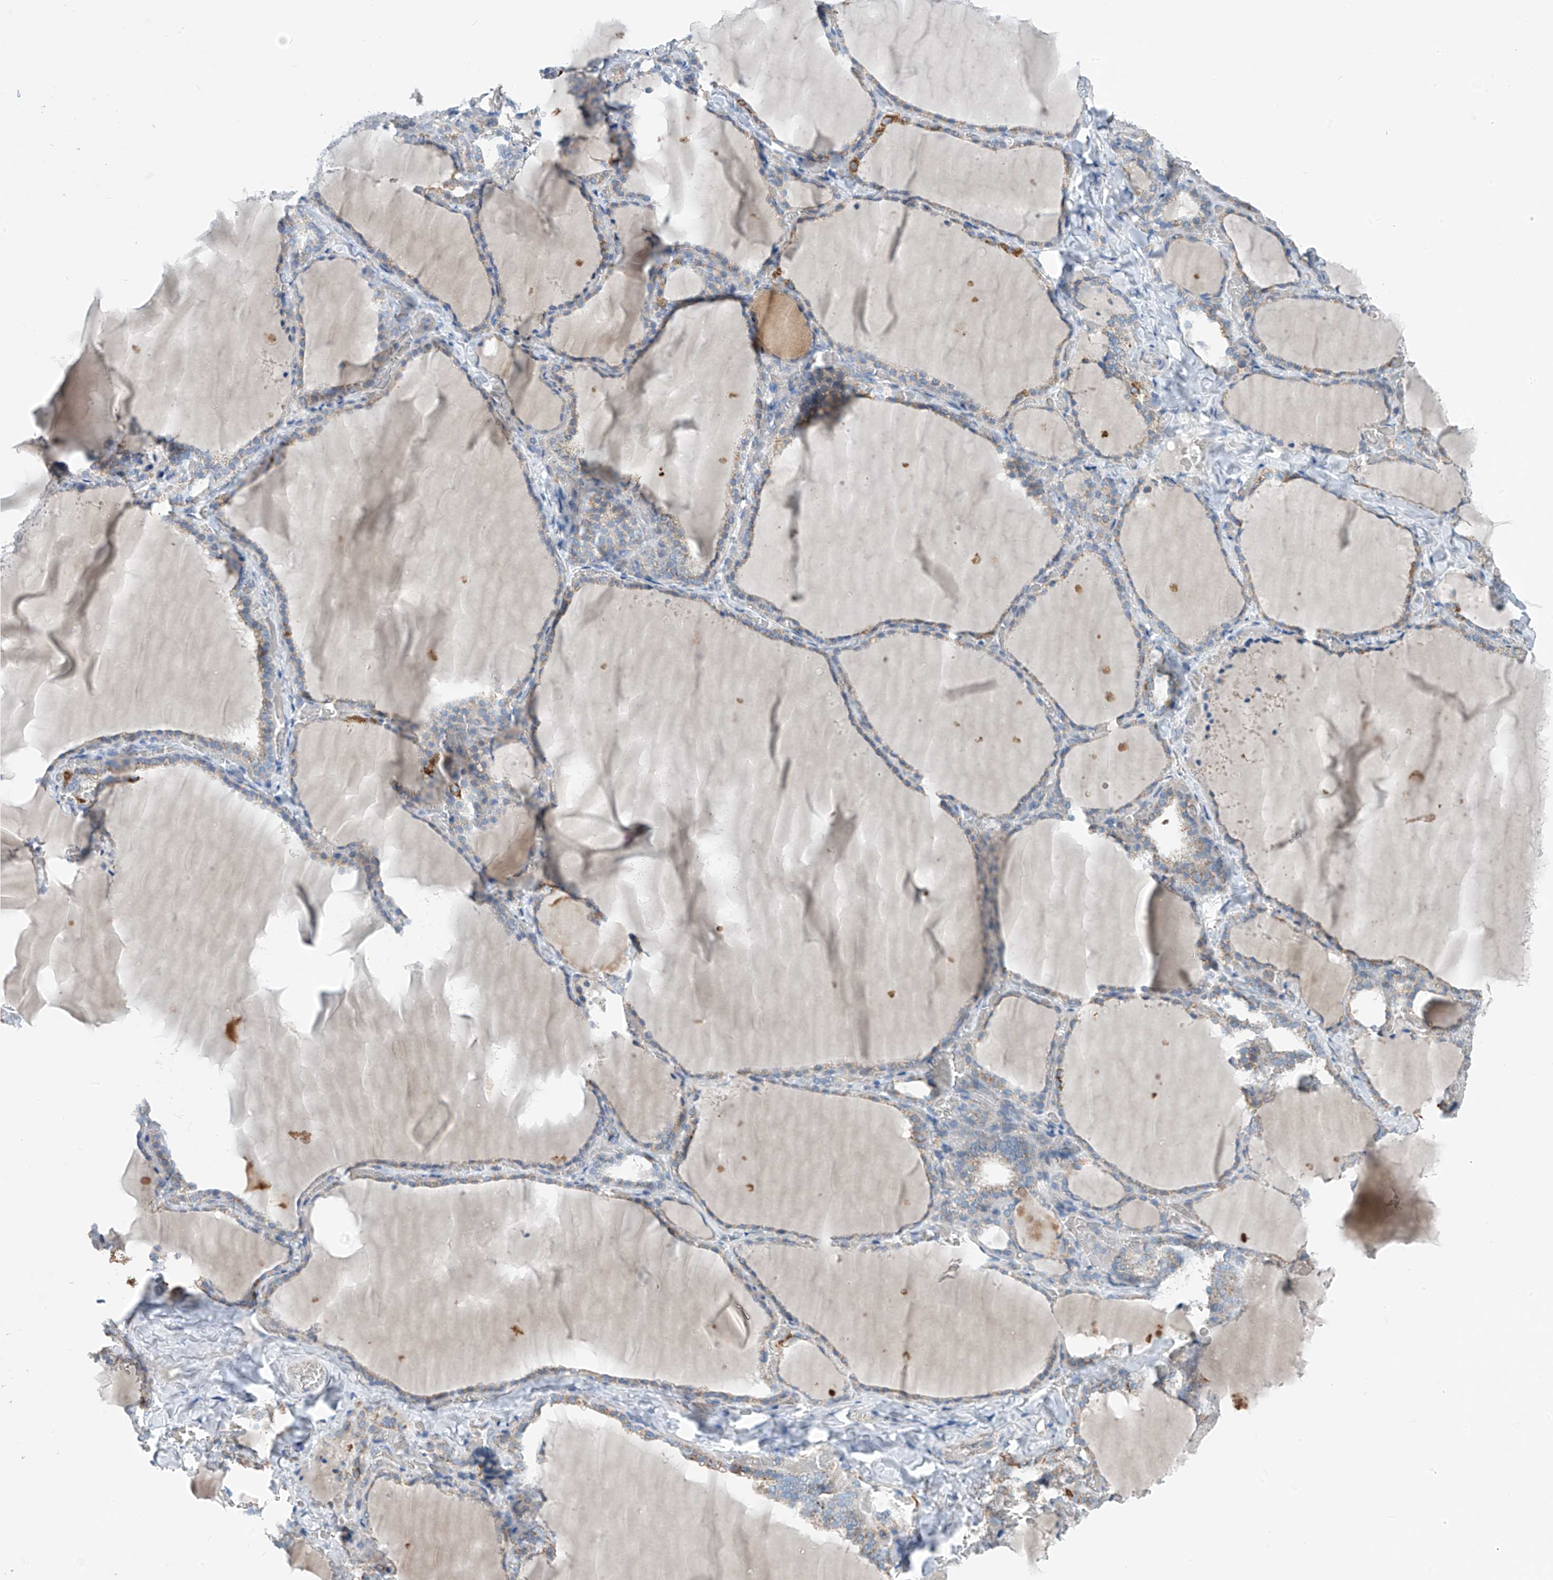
{"staining": {"intensity": "moderate", "quantity": "<25%", "location": "cytoplasmic/membranous"}, "tissue": "thyroid gland", "cell_type": "Glandular cells", "image_type": "normal", "snomed": [{"axis": "morphology", "description": "Normal tissue, NOS"}, {"axis": "topography", "description": "Thyroid gland"}], "caption": "This micrograph displays normal thyroid gland stained with IHC to label a protein in brown. The cytoplasmic/membranous of glandular cells show moderate positivity for the protein. Nuclei are counter-stained blue.", "gene": "SYN3", "patient": {"sex": "female", "age": 22}}